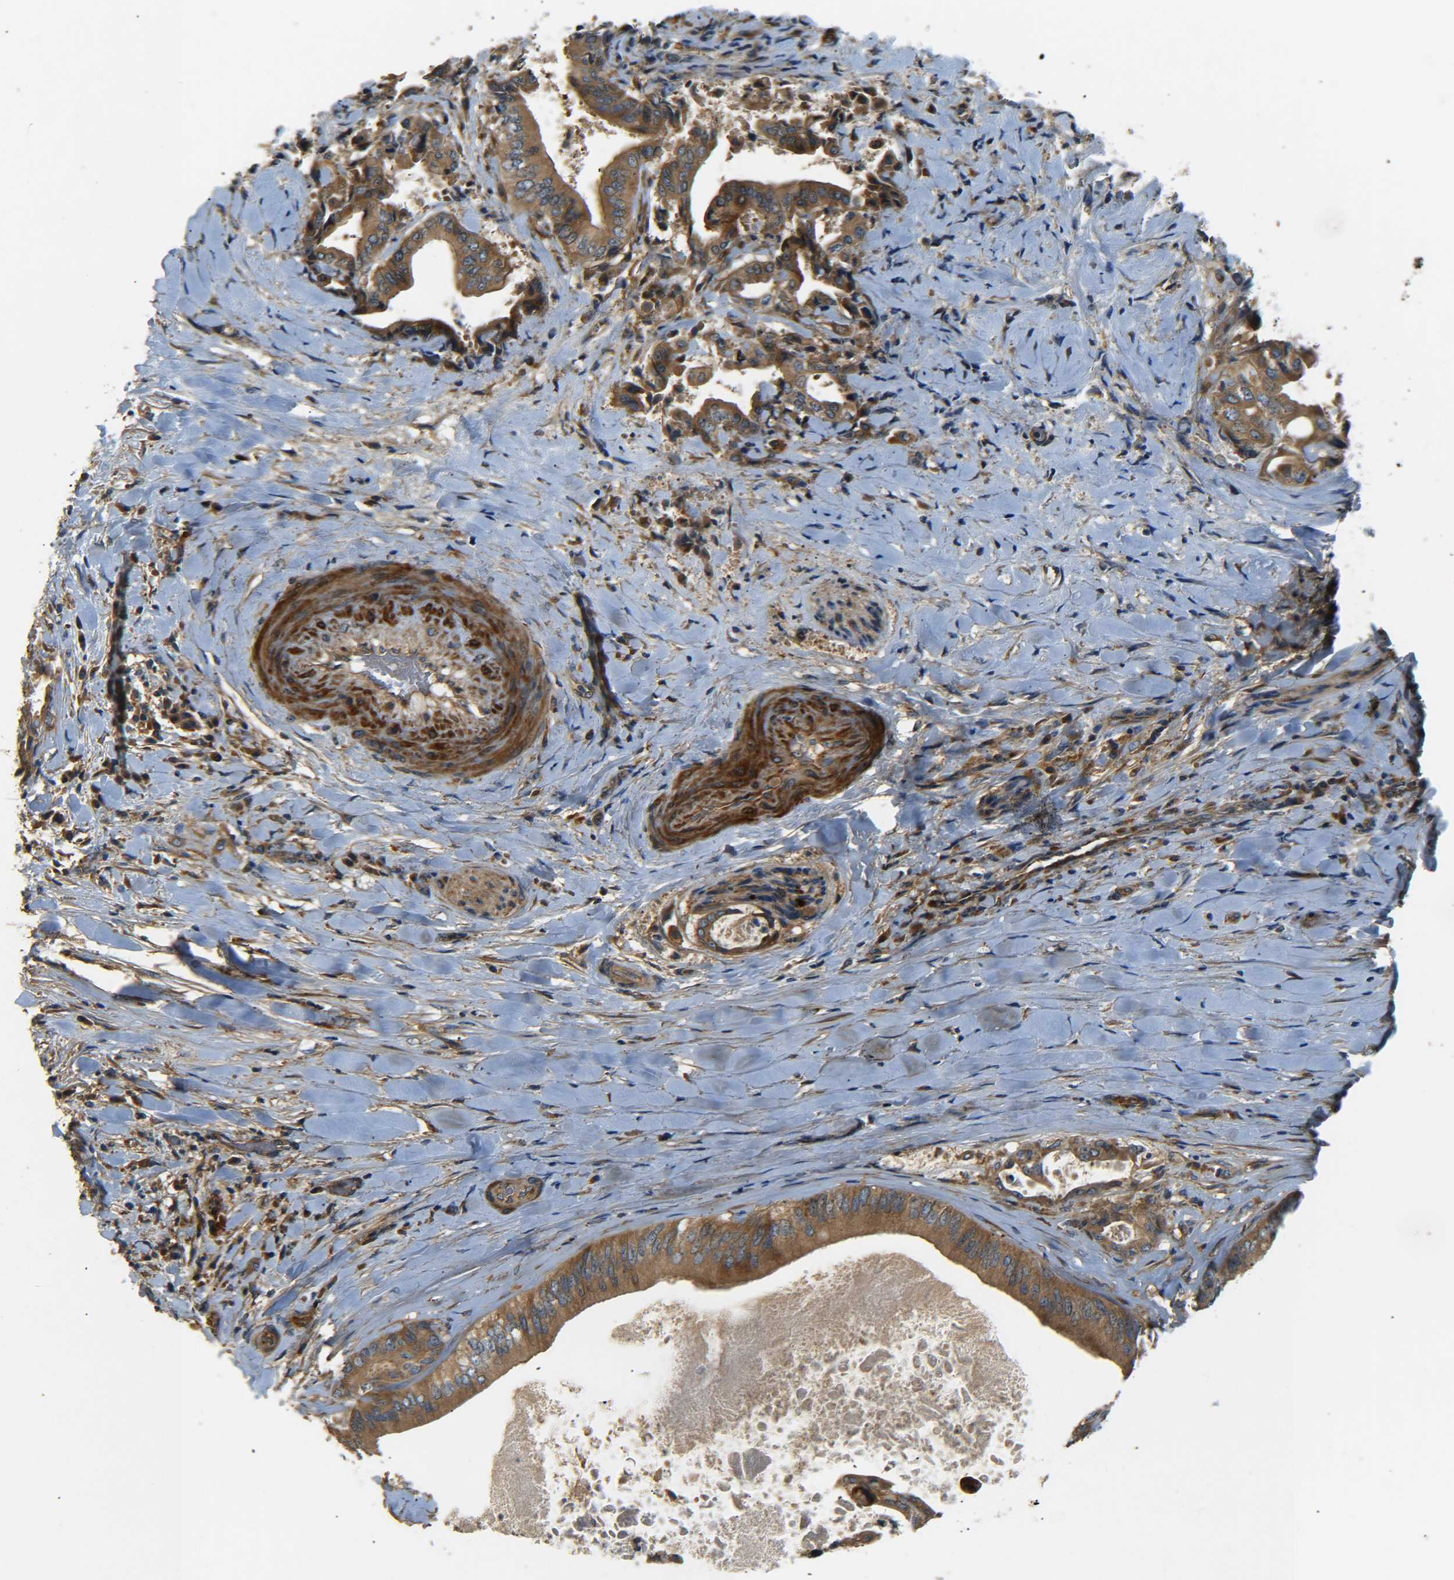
{"staining": {"intensity": "moderate", "quantity": ">75%", "location": "cytoplasmic/membranous"}, "tissue": "liver cancer", "cell_type": "Tumor cells", "image_type": "cancer", "snomed": [{"axis": "morphology", "description": "Cholangiocarcinoma"}, {"axis": "topography", "description": "Liver"}], "caption": "The image shows staining of liver cancer, revealing moderate cytoplasmic/membranous protein staining (brown color) within tumor cells.", "gene": "LRCH3", "patient": {"sex": "male", "age": 58}}